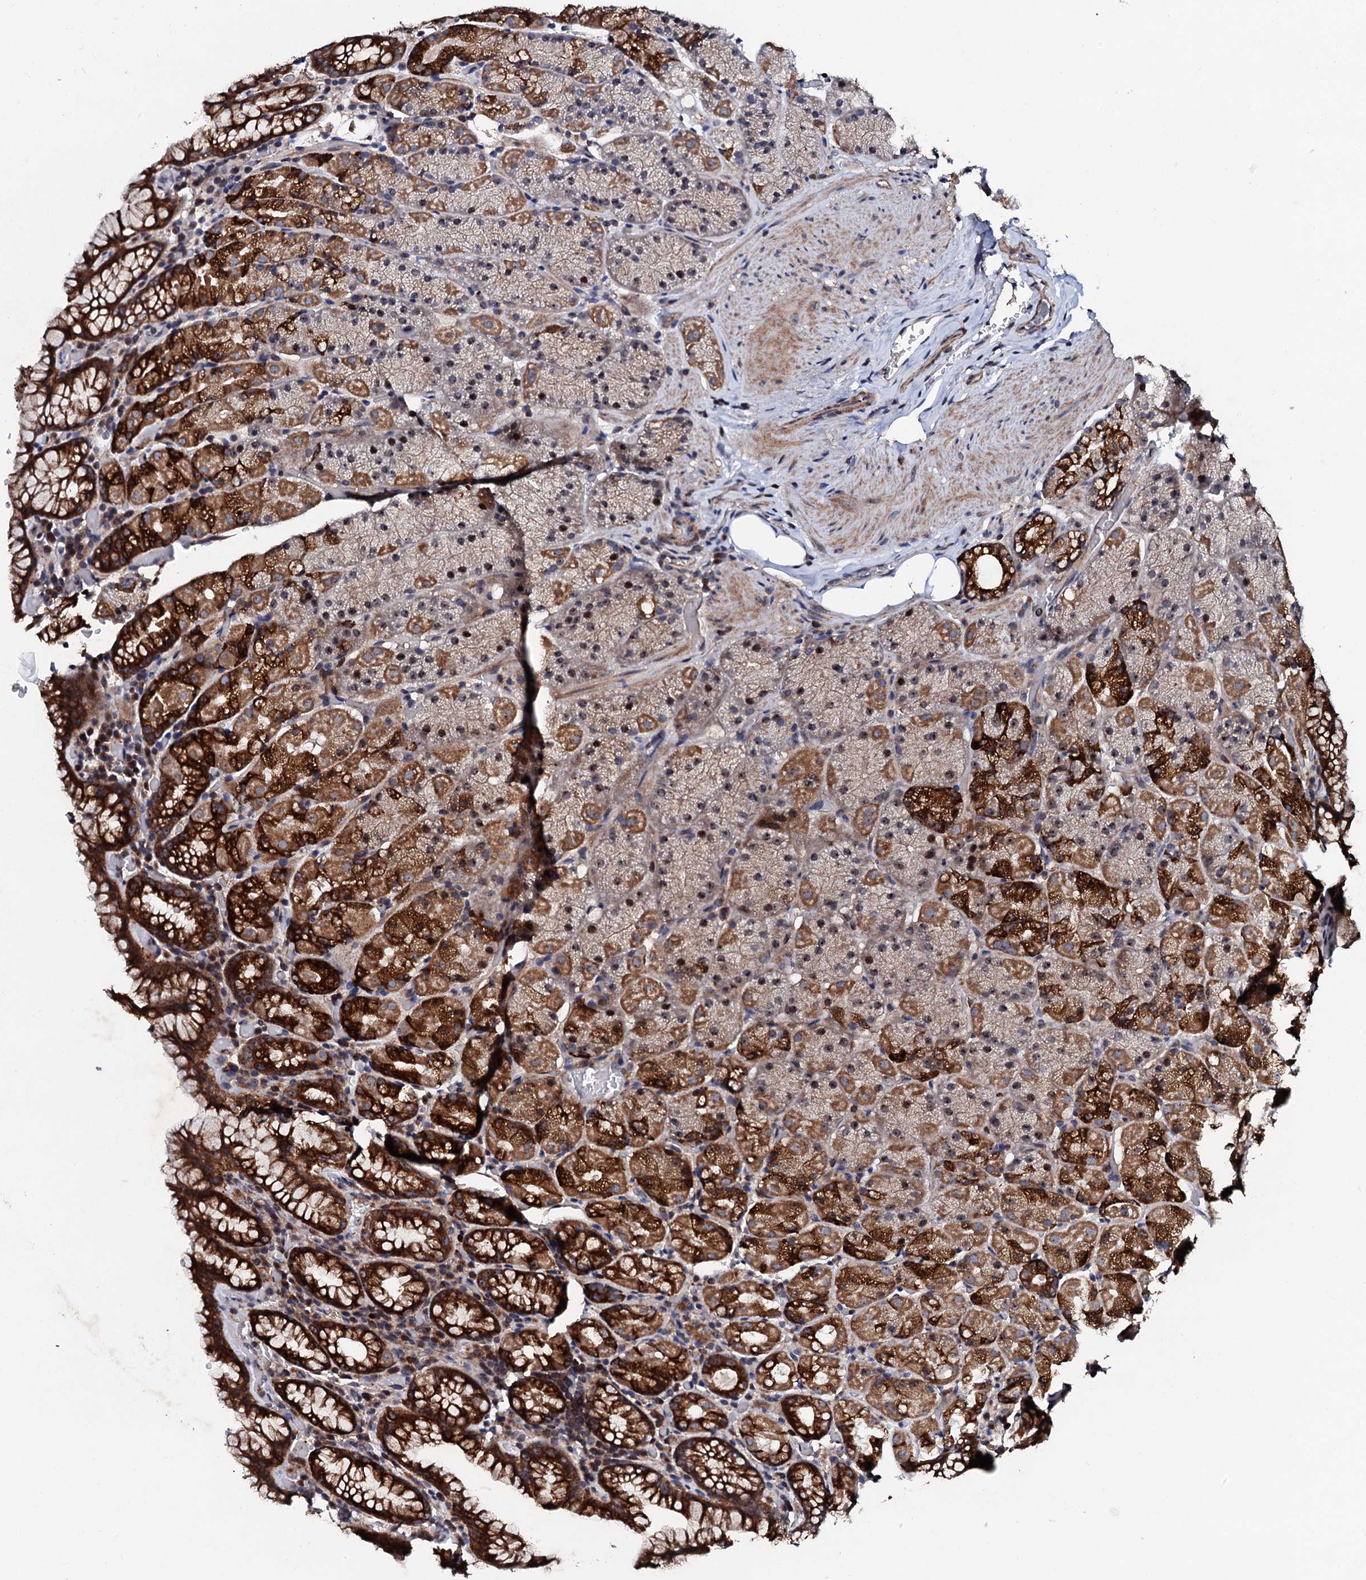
{"staining": {"intensity": "strong", "quantity": ">75%", "location": "cytoplasmic/membranous"}, "tissue": "stomach", "cell_type": "Glandular cells", "image_type": "normal", "snomed": [{"axis": "morphology", "description": "Normal tissue, NOS"}, {"axis": "topography", "description": "Stomach, upper"}, {"axis": "topography", "description": "Stomach, lower"}], "caption": "Stomach stained with a brown dye reveals strong cytoplasmic/membranous positive staining in about >75% of glandular cells.", "gene": "GTPBP4", "patient": {"sex": "male", "age": 80}}